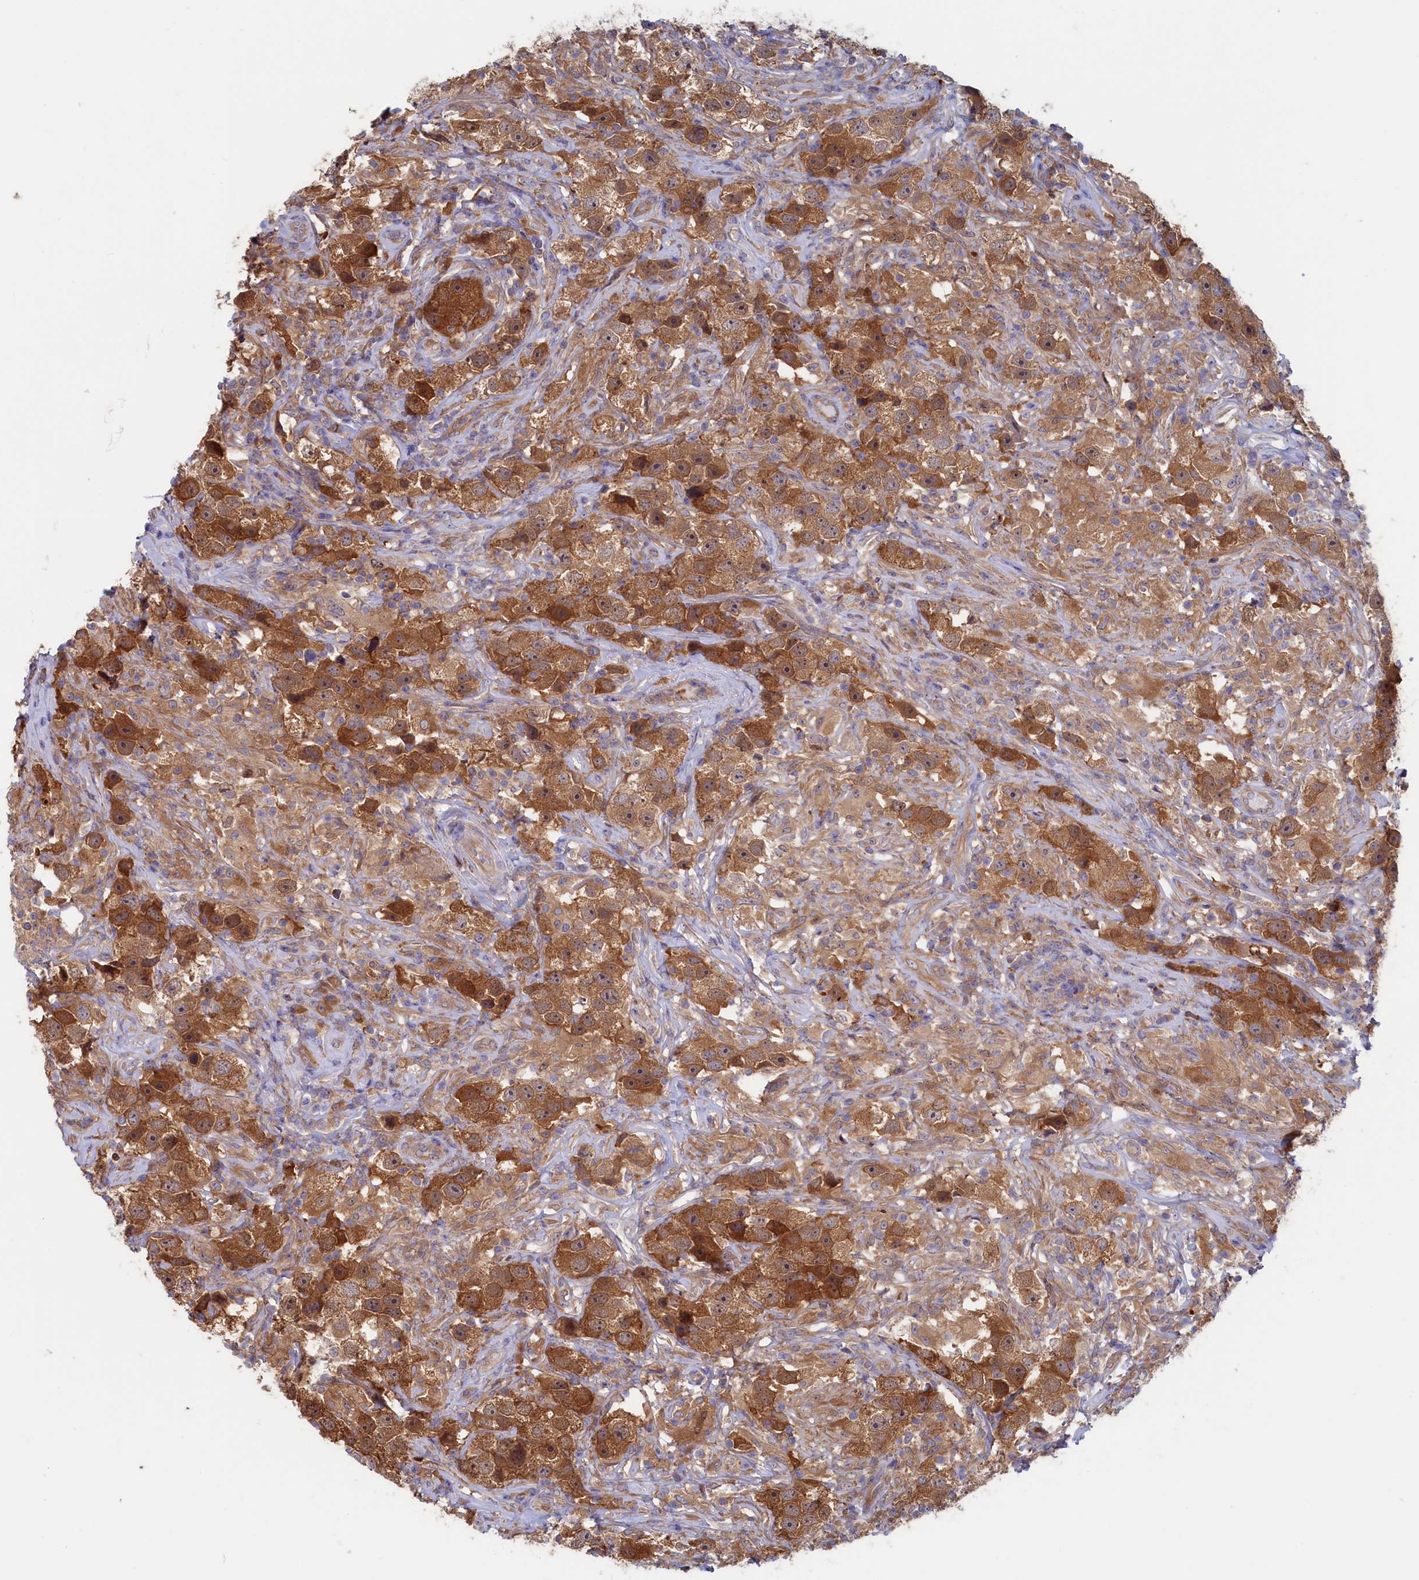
{"staining": {"intensity": "moderate", "quantity": ">75%", "location": "cytoplasmic/membranous"}, "tissue": "testis cancer", "cell_type": "Tumor cells", "image_type": "cancer", "snomed": [{"axis": "morphology", "description": "Seminoma, NOS"}, {"axis": "topography", "description": "Testis"}], "caption": "Protein analysis of seminoma (testis) tissue exhibits moderate cytoplasmic/membranous expression in approximately >75% of tumor cells.", "gene": "SYNDIG1L", "patient": {"sex": "male", "age": 49}}